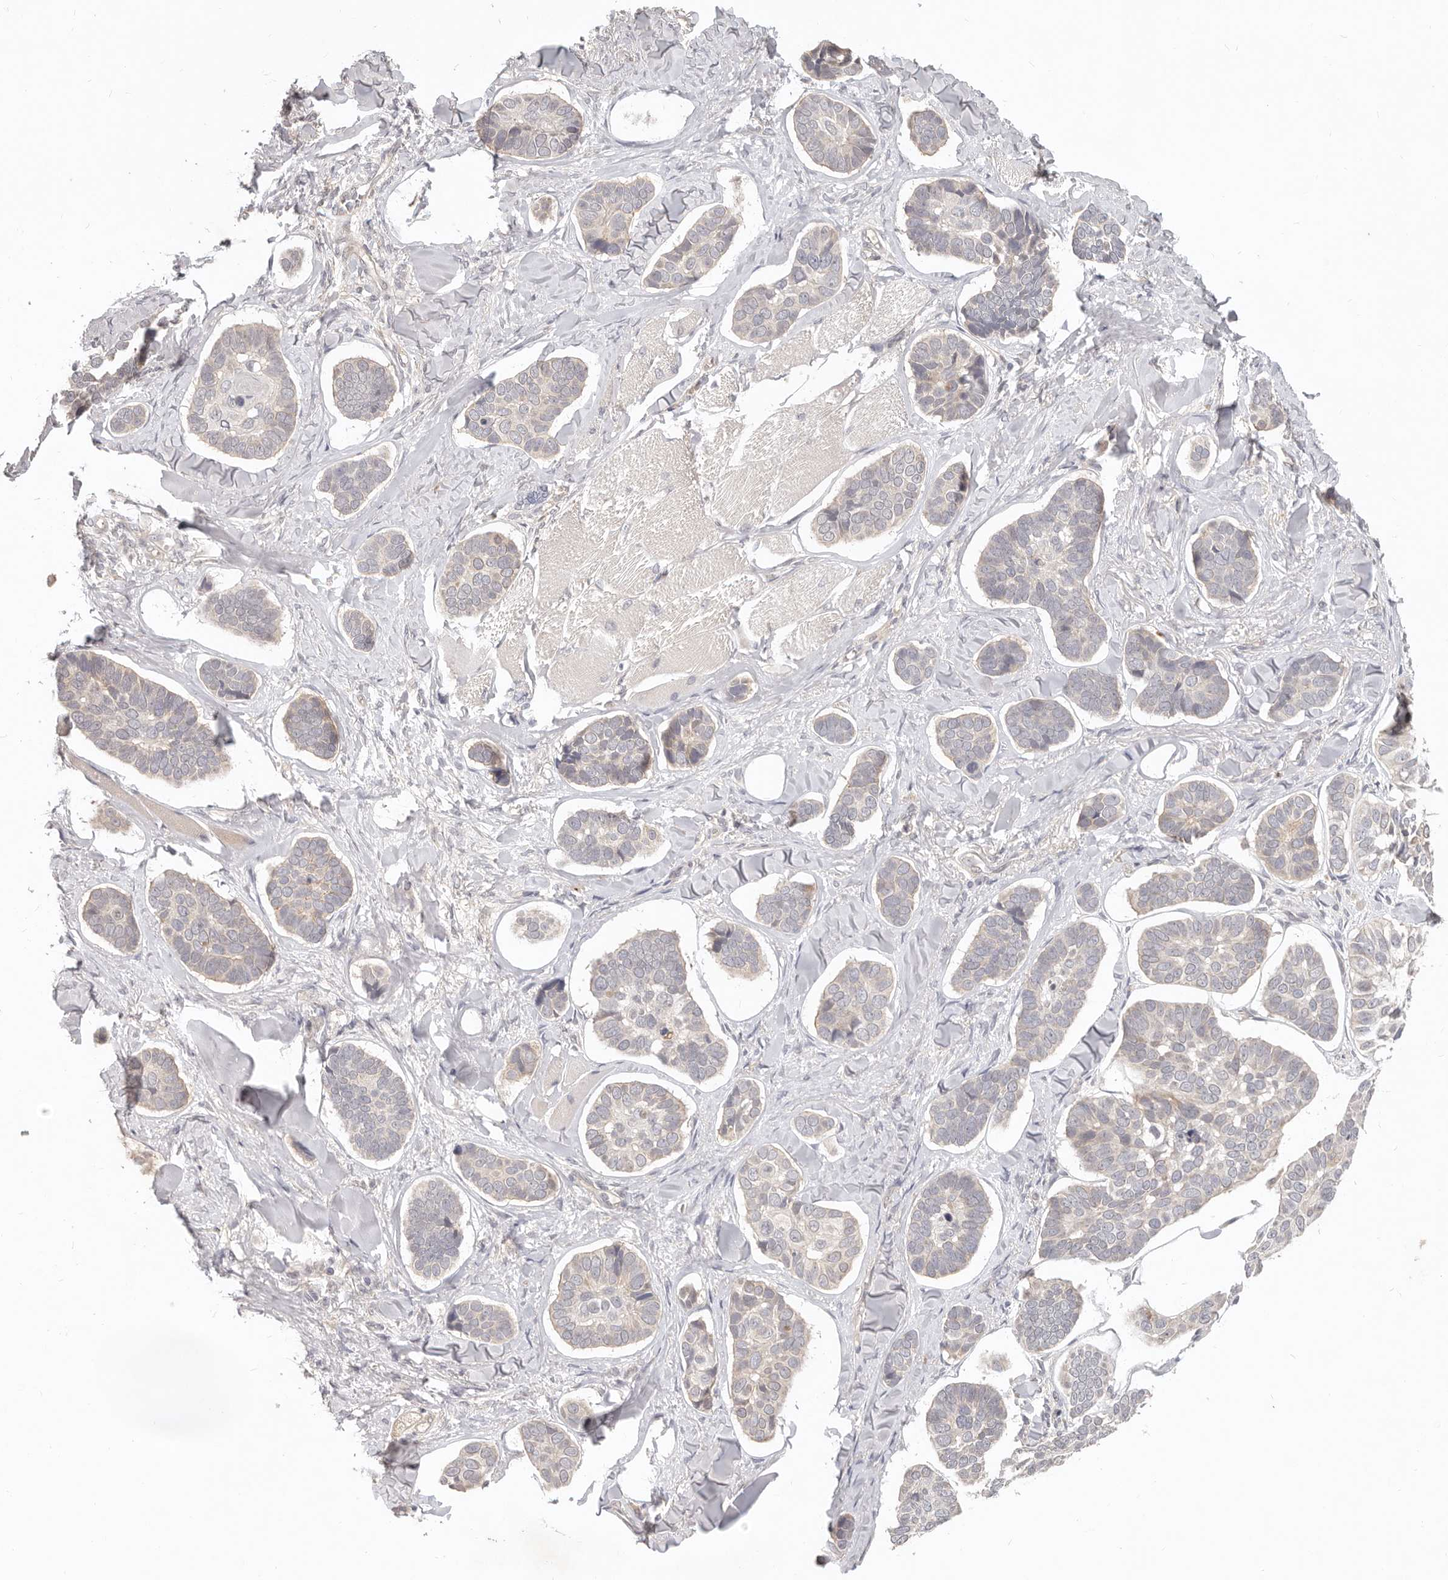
{"staining": {"intensity": "negative", "quantity": "none", "location": "none"}, "tissue": "skin cancer", "cell_type": "Tumor cells", "image_type": "cancer", "snomed": [{"axis": "morphology", "description": "Basal cell carcinoma"}, {"axis": "topography", "description": "Skin"}], "caption": "This is a micrograph of IHC staining of skin basal cell carcinoma, which shows no expression in tumor cells. (DAB IHC with hematoxylin counter stain).", "gene": "USP49", "patient": {"sex": "male", "age": 62}}